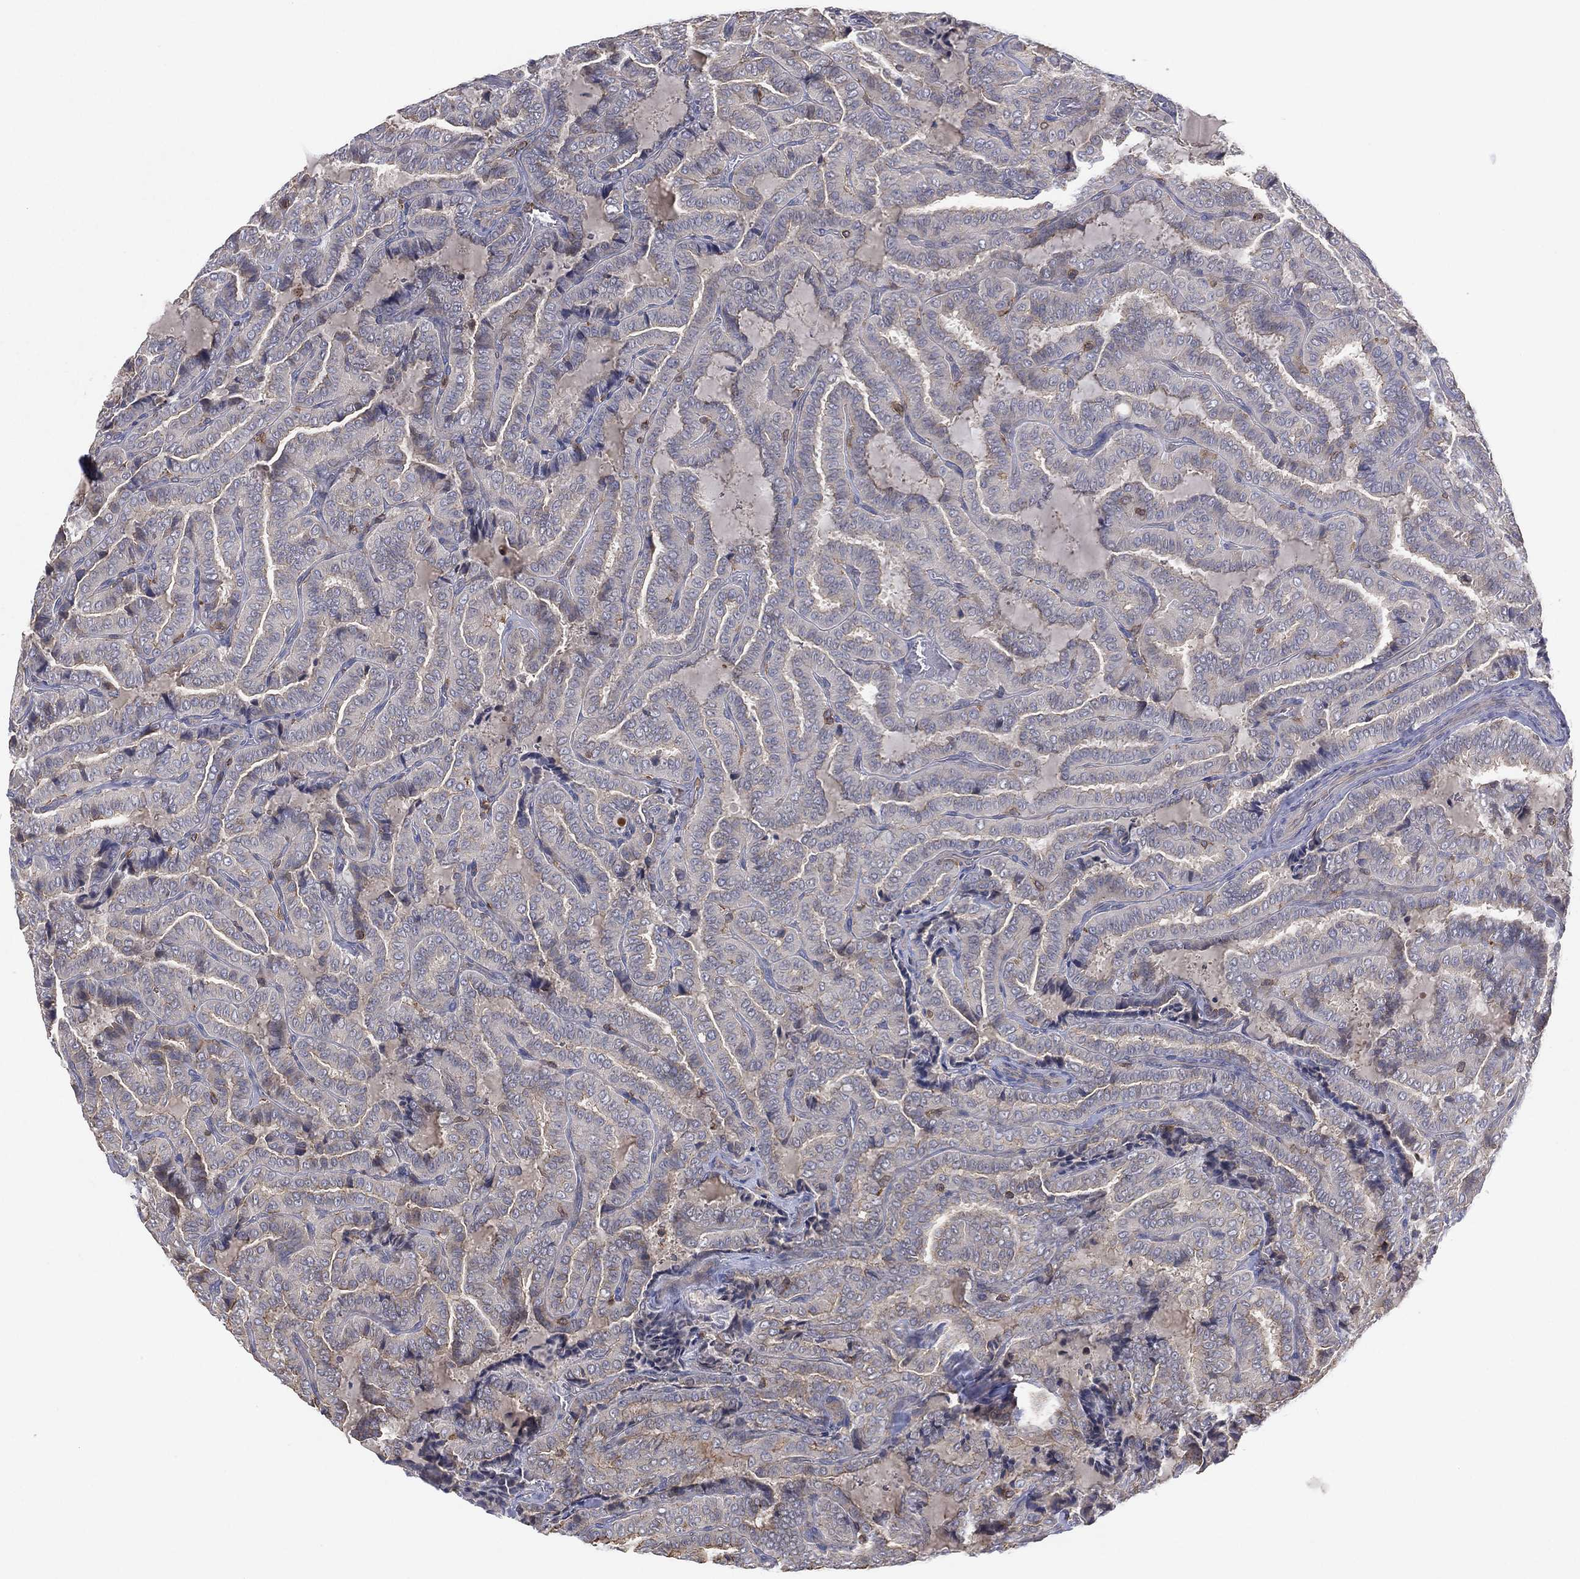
{"staining": {"intensity": "negative", "quantity": "none", "location": "none"}, "tissue": "thyroid cancer", "cell_type": "Tumor cells", "image_type": "cancer", "snomed": [{"axis": "morphology", "description": "Papillary adenocarcinoma, NOS"}, {"axis": "topography", "description": "Thyroid gland"}], "caption": "IHC histopathology image of thyroid cancer (papillary adenocarcinoma) stained for a protein (brown), which displays no positivity in tumor cells.", "gene": "DOCK8", "patient": {"sex": "female", "age": 39}}